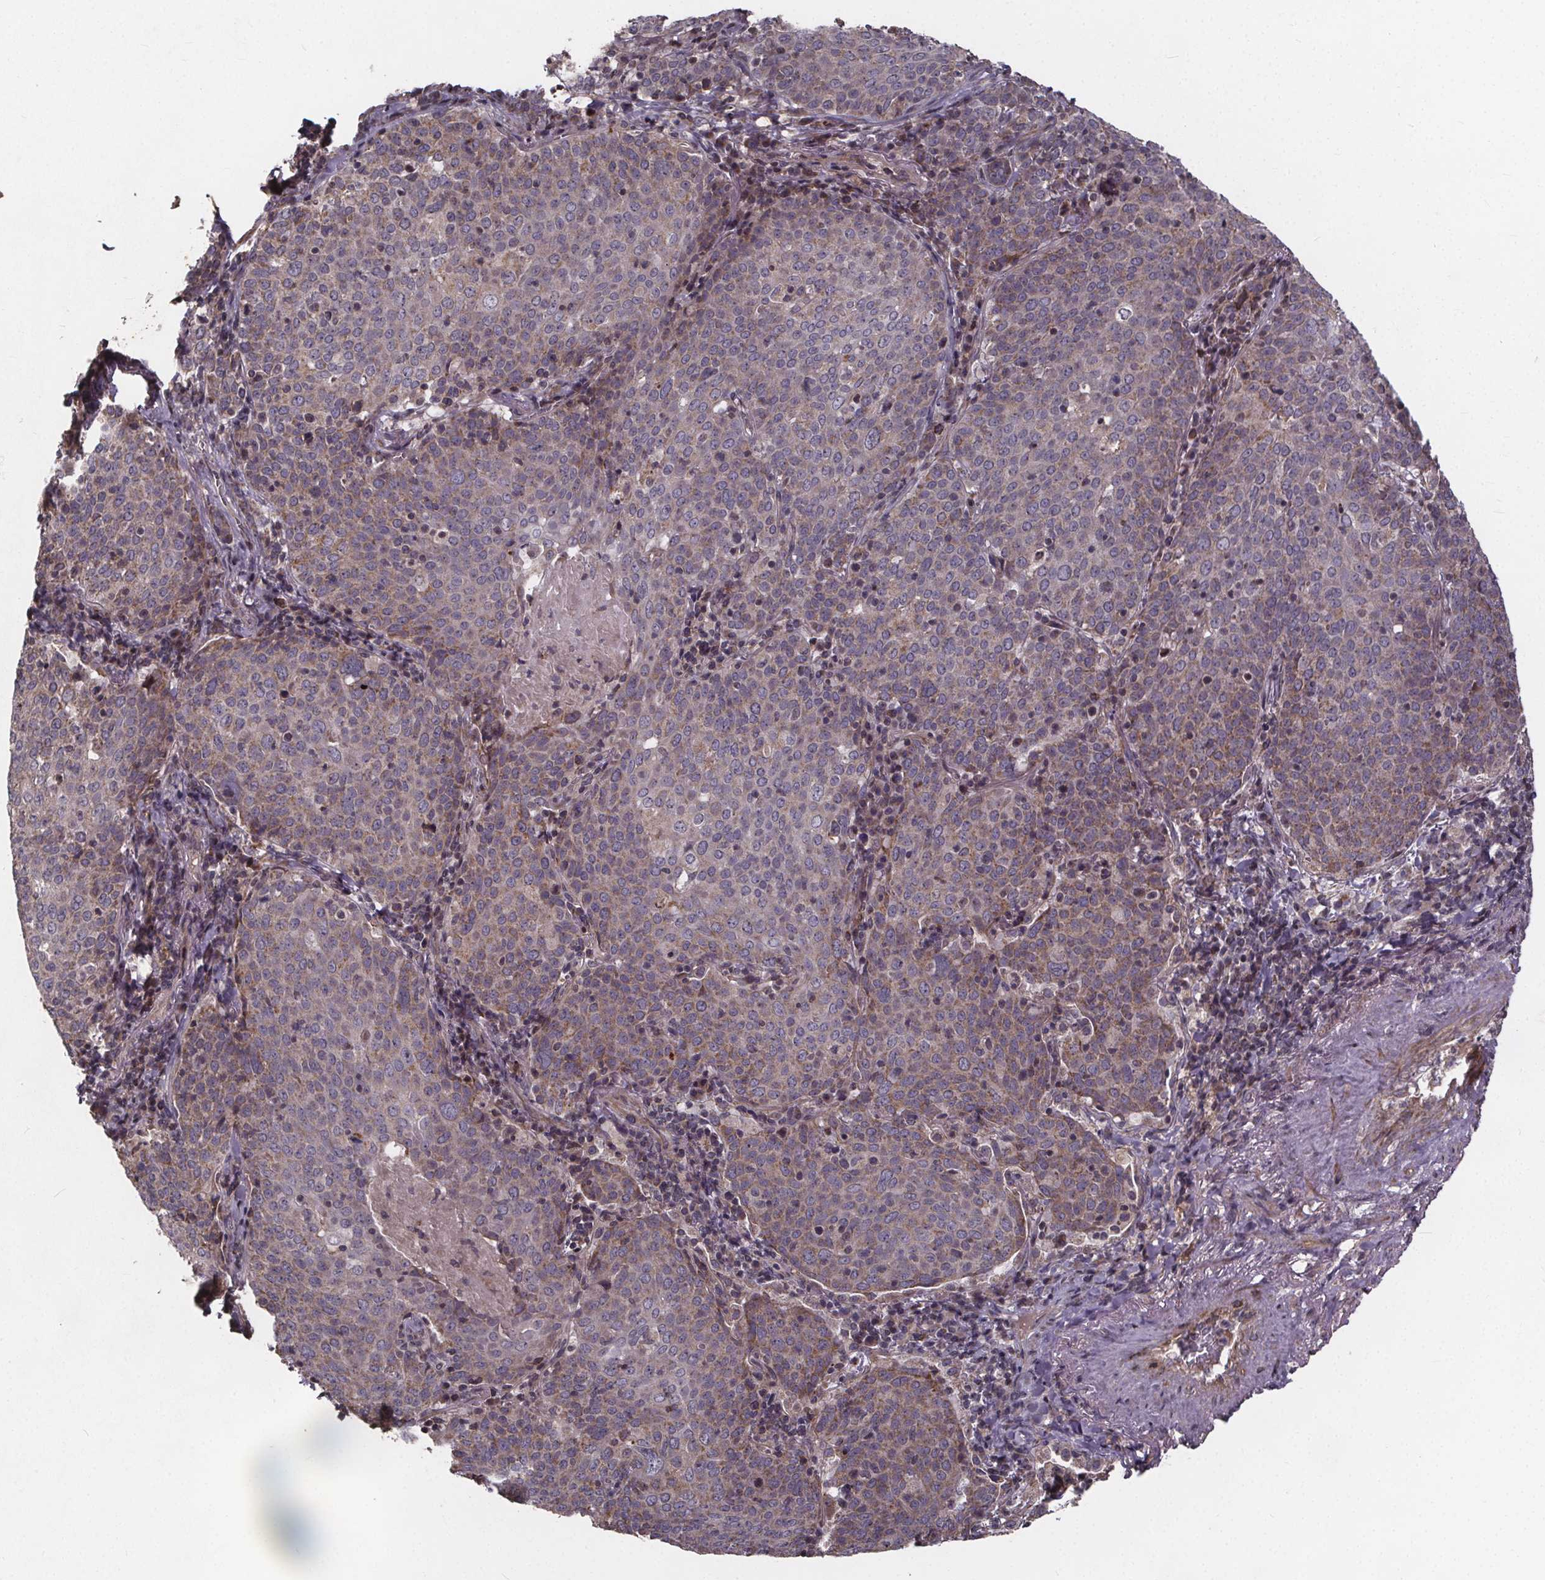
{"staining": {"intensity": "moderate", "quantity": "25%-75%", "location": "cytoplasmic/membranous"}, "tissue": "lung cancer", "cell_type": "Tumor cells", "image_type": "cancer", "snomed": [{"axis": "morphology", "description": "Squamous cell carcinoma, NOS"}, {"axis": "topography", "description": "Lung"}], "caption": "This is an image of IHC staining of lung cancer, which shows moderate positivity in the cytoplasmic/membranous of tumor cells.", "gene": "YME1L1", "patient": {"sex": "male", "age": 82}}